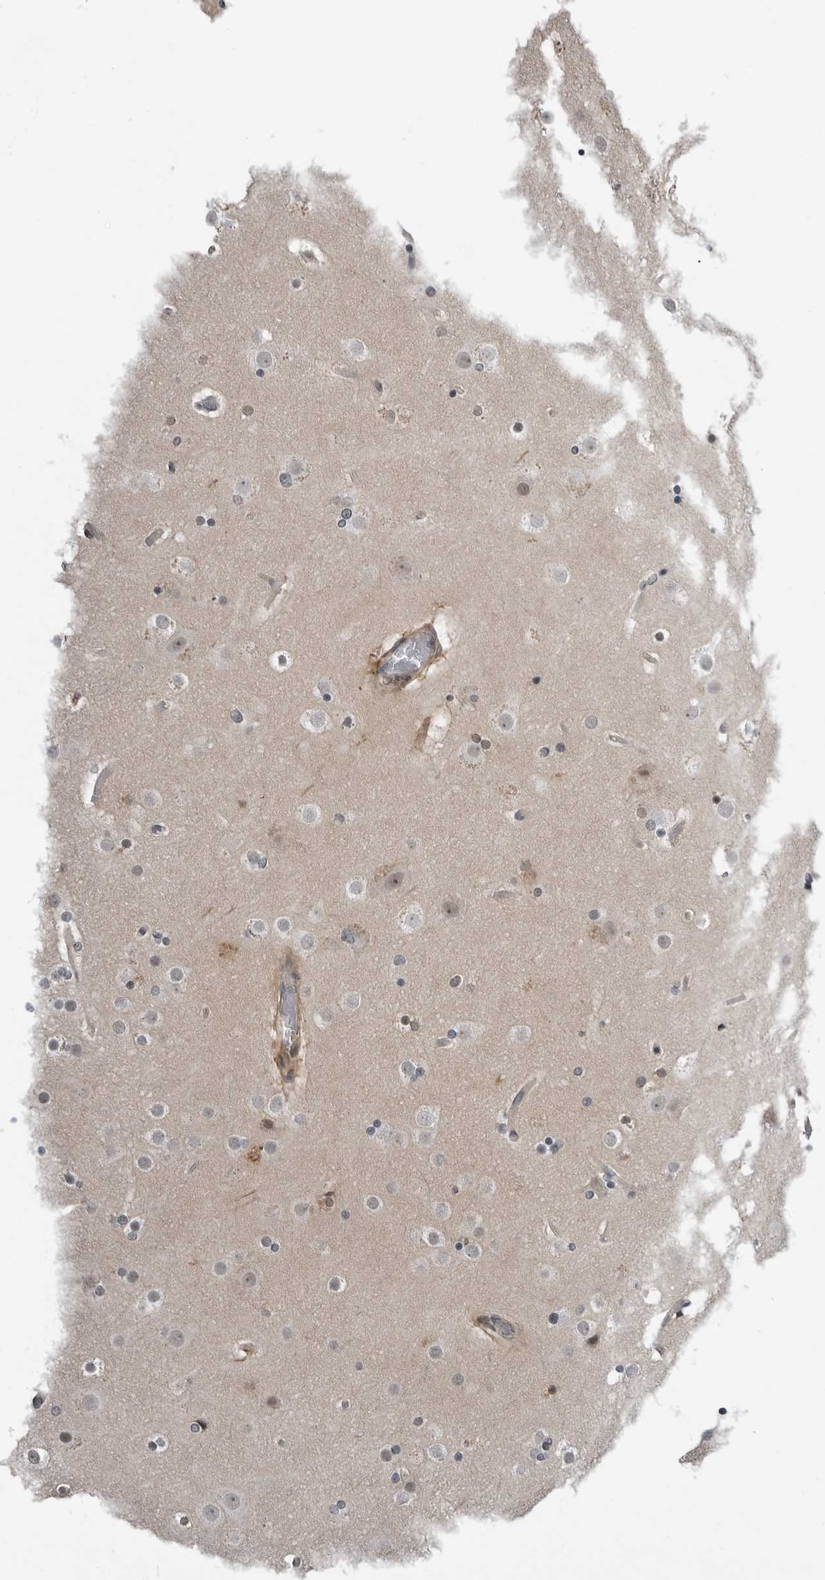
{"staining": {"intensity": "moderate", "quantity": ">75%", "location": "cytoplasmic/membranous"}, "tissue": "cerebral cortex", "cell_type": "Endothelial cells", "image_type": "normal", "snomed": [{"axis": "morphology", "description": "Normal tissue, NOS"}, {"axis": "topography", "description": "Cerebral cortex"}], "caption": "IHC (DAB) staining of normal cerebral cortex reveals moderate cytoplasmic/membranous protein positivity in approximately >75% of endothelial cells.", "gene": "ALPK2", "patient": {"sex": "male", "age": 57}}